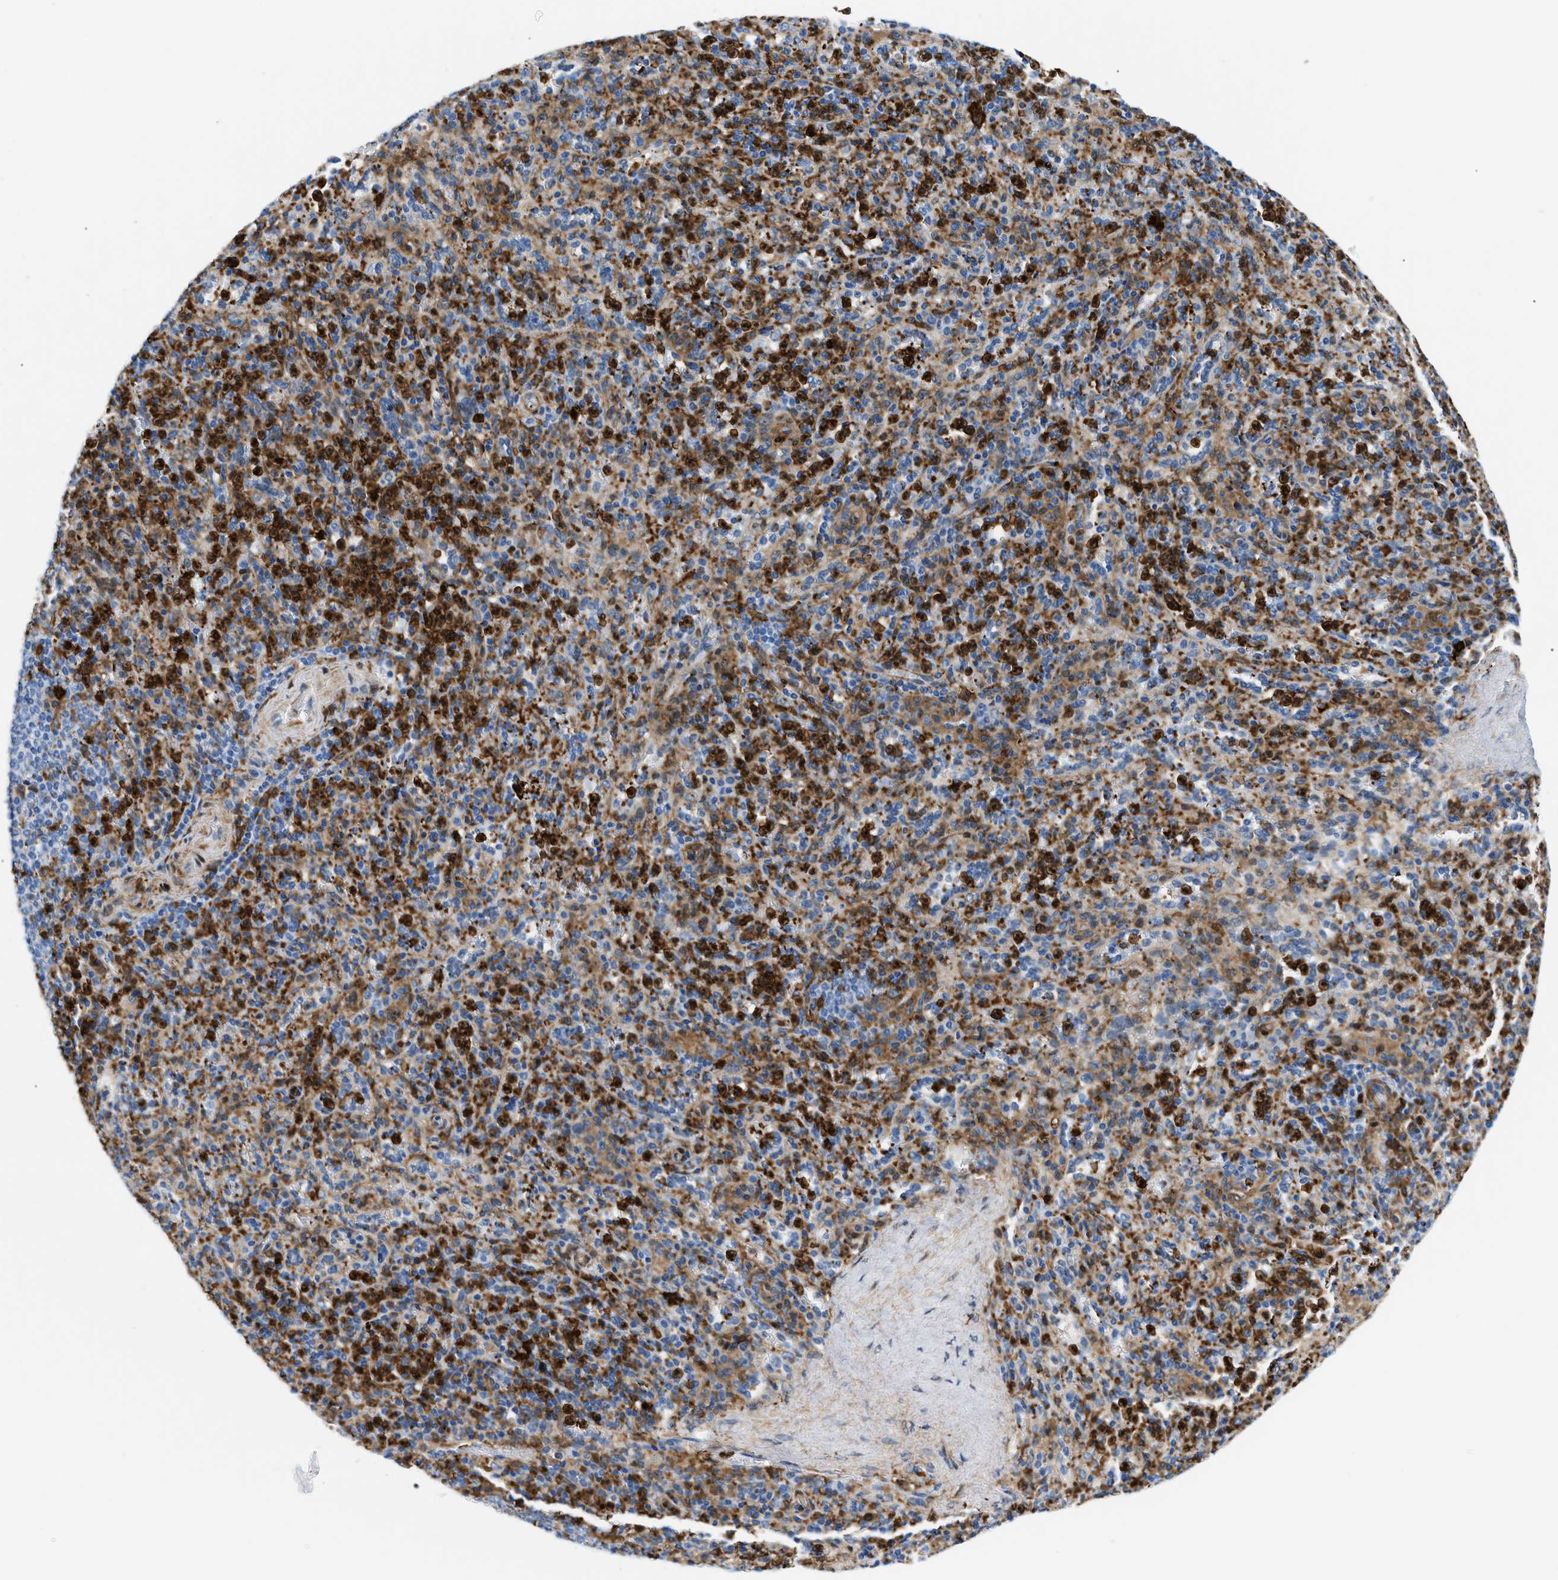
{"staining": {"intensity": "strong", "quantity": "25%-75%", "location": "cytoplasmic/membranous,nuclear"}, "tissue": "spleen", "cell_type": "Cells in red pulp", "image_type": "normal", "snomed": [{"axis": "morphology", "description": "Normal tissue, NOS"}, {"axis": "topography", "description": "Spleen"}], "caption": "A histopathology image showing strong cytoplasmic/membranous,nuclear staining in about 25%-75% of cells in red pulp in normal spleen, as visualized by brown immunohistochemical staining.", "gene": "GSN", "patient": {"sex": "male", "age": 36}}